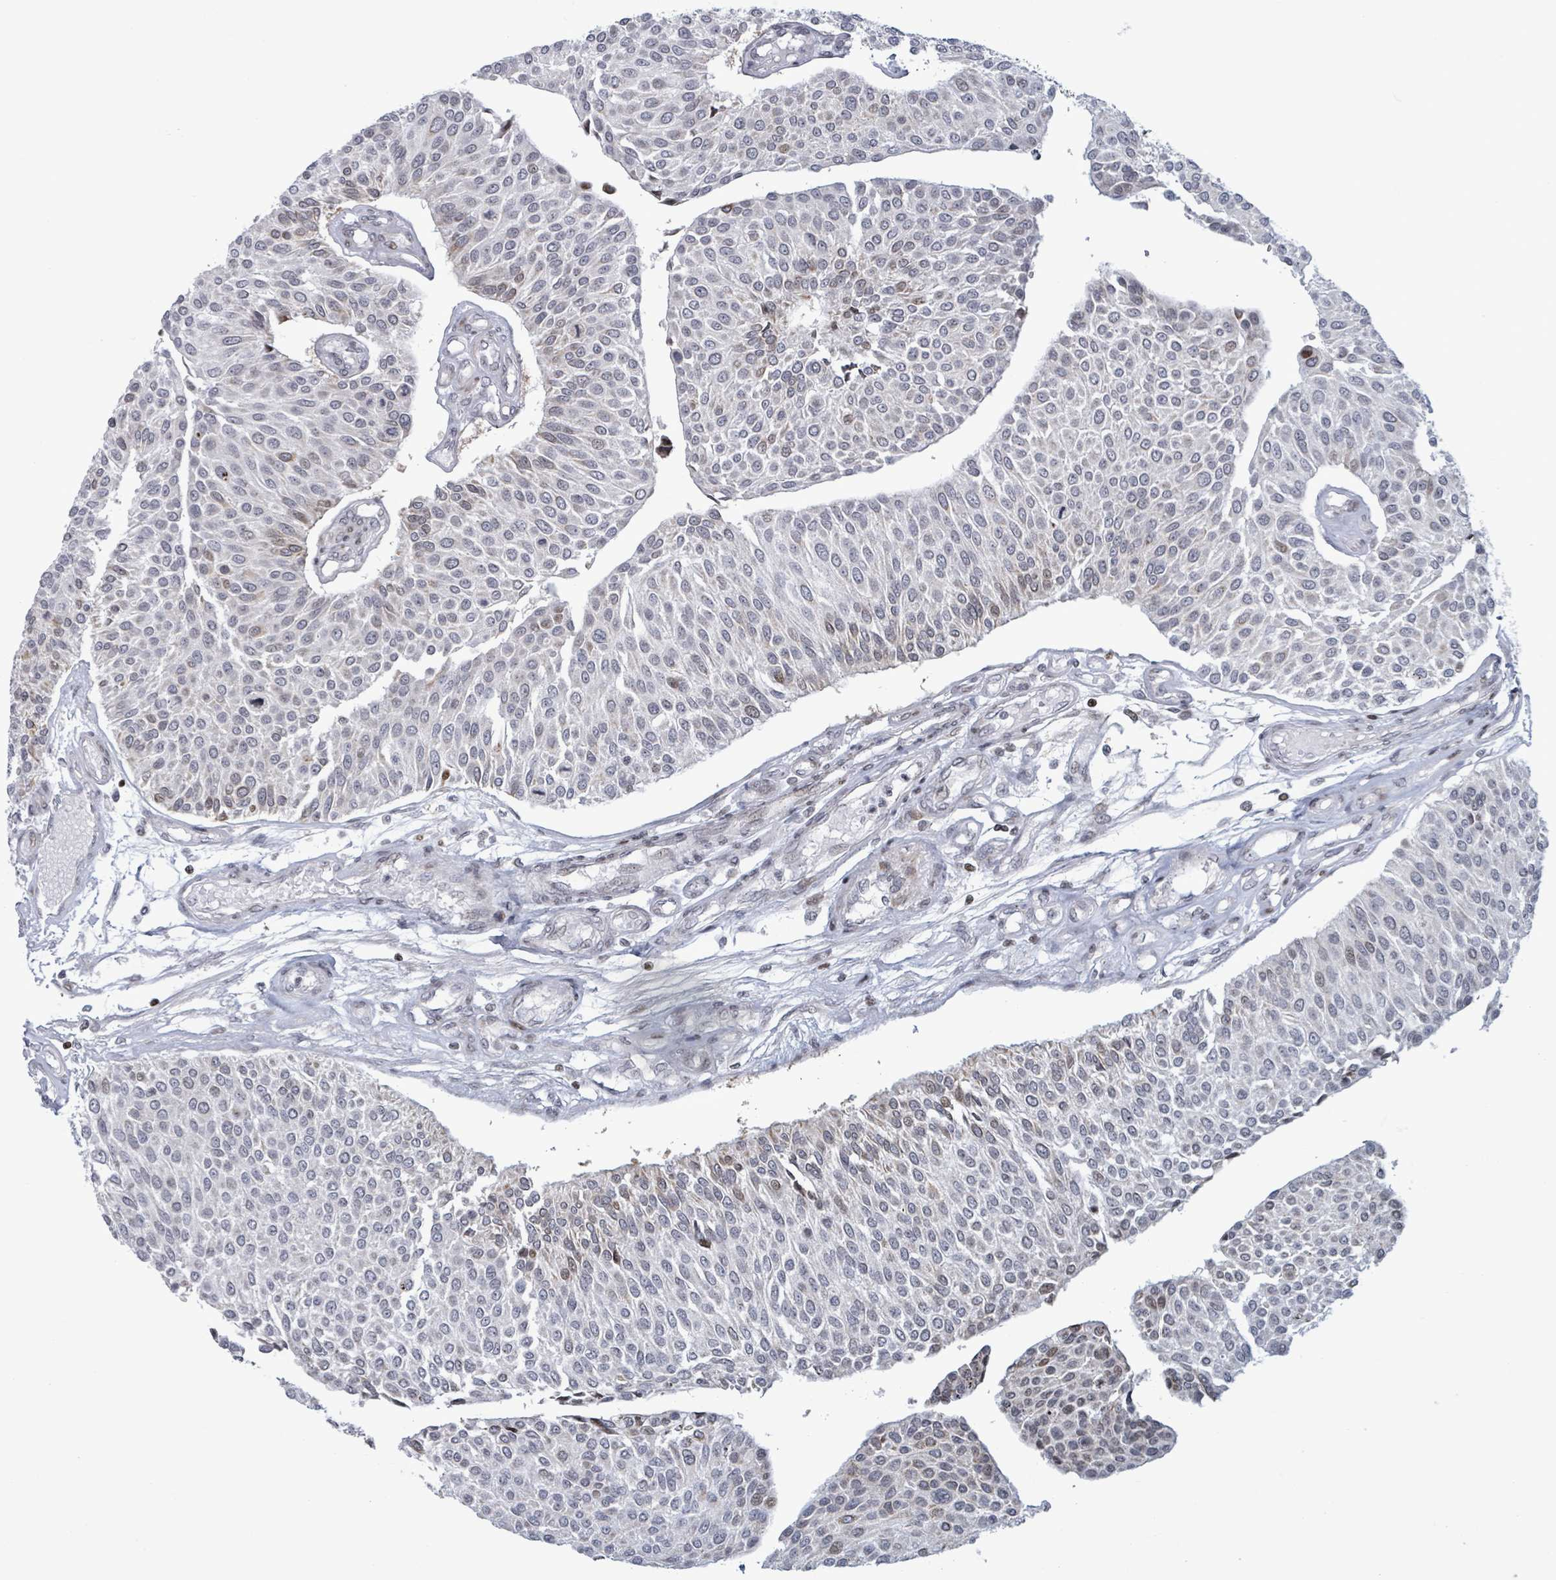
{"staining": {"intensity": "moderate", "quantity": "25%-75%", "location": "cytoplasmic/membranous"}, "tissue": "urothelial cancer", "cell_type": "Tumor cells", "image_type": "cancer", "snomed": [{"axis": "morphology", "description": "Urothelial carcinoma, NOS"}, {"axis": "topography", "description": "Urinary bladder"}], "caption": "Urothelial cancer stained for a protein reveals moderate cytoplasmic/membranous positivity in tumor cells. (brown staining indicates protein expression, while blue staining denotes nuclei).", "gene": "FNDC4", "patient": {"sex": "male", "age": 55}}